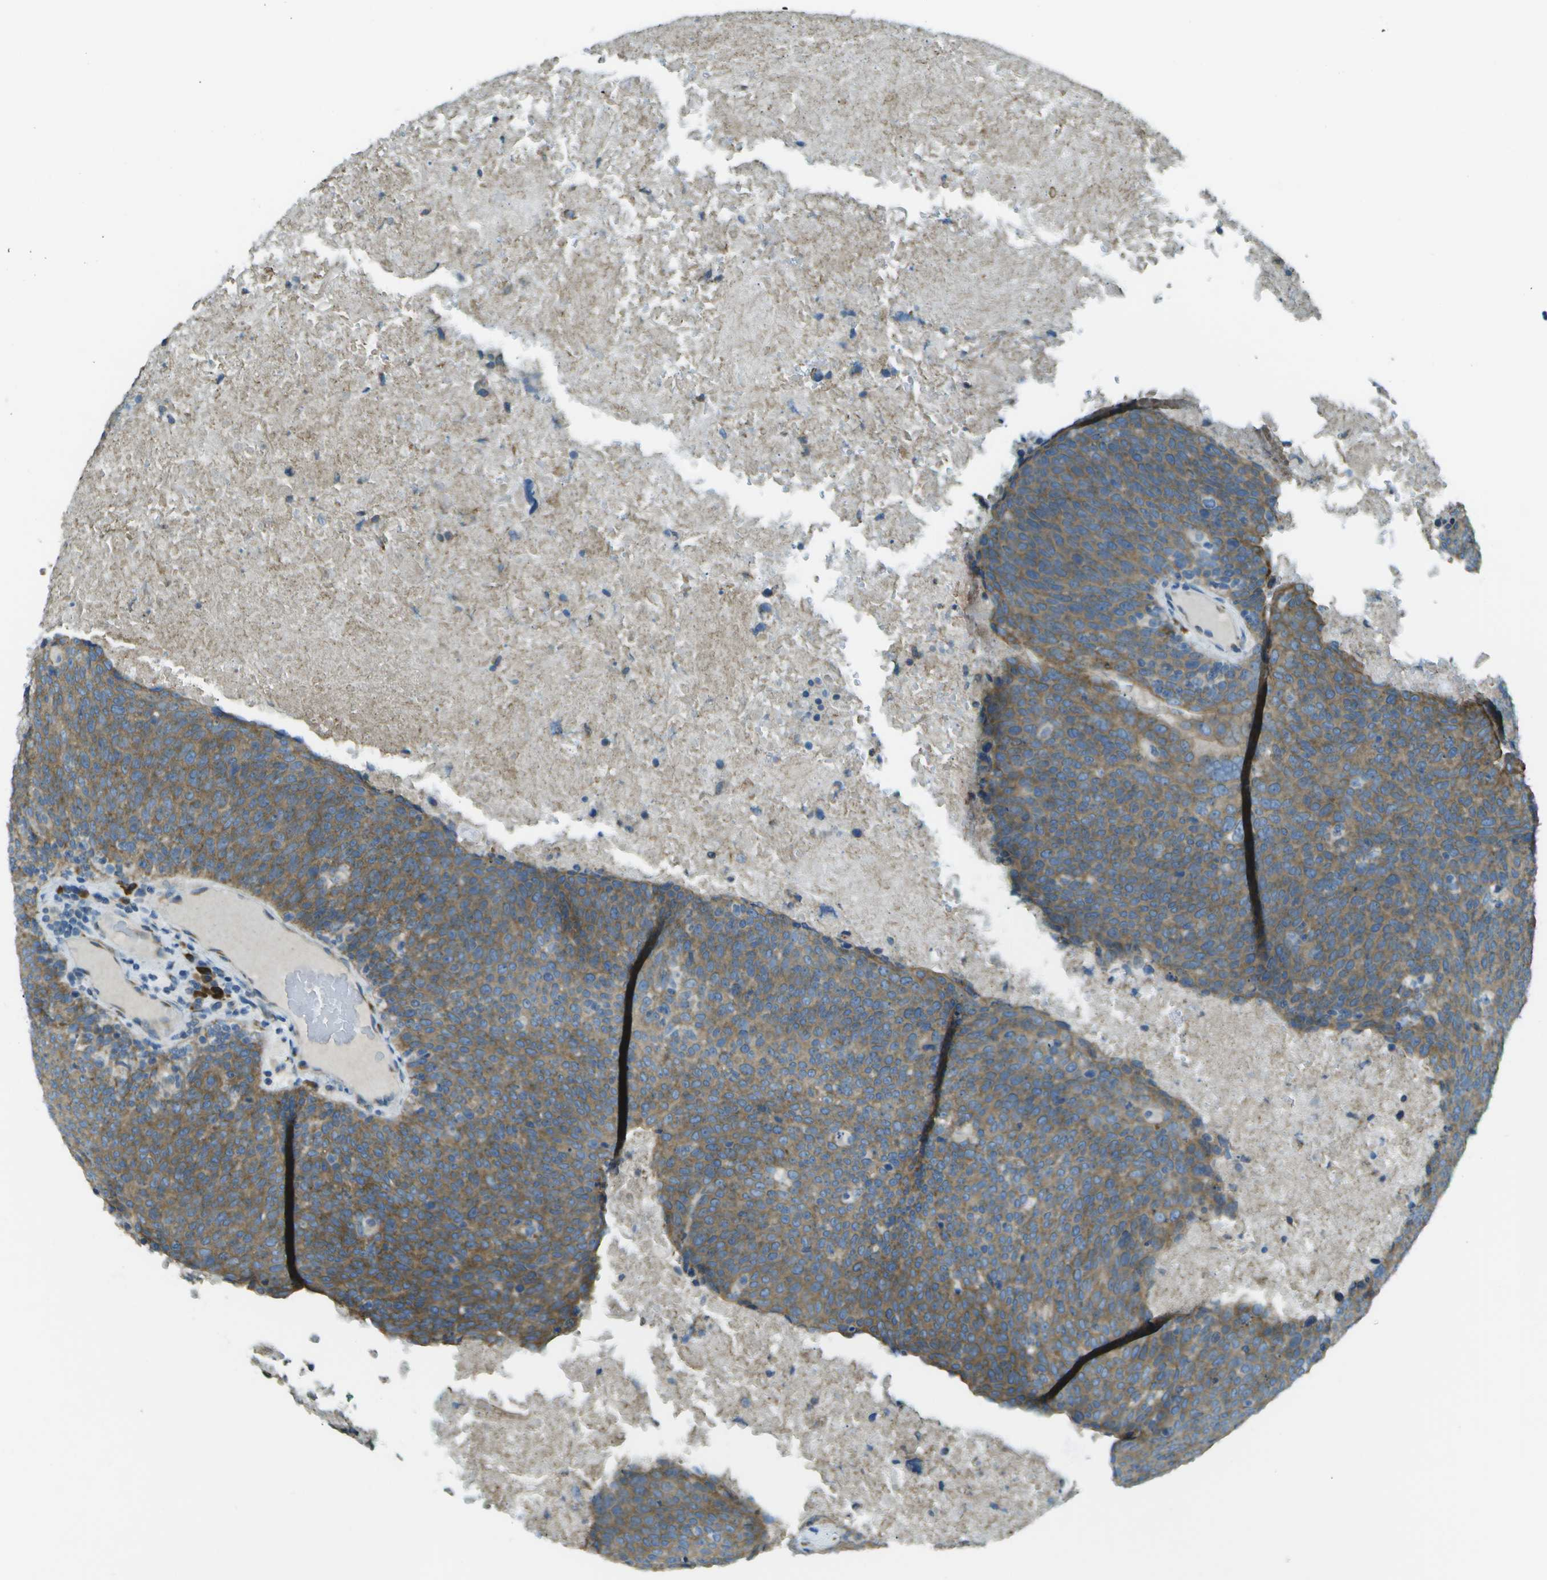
{"staining": {"intensity": "weak", "quantity": ">75%", "location": "cytoplasmic/membranous"}, "tissue": "head and neck cancer", "cell_type": "Tumor cells", "image_type": "cancer", "snomed": [{"axis": "morphology", "description": "Squamous cell carcinoma, NOS"}, {"axis": "morphology", "description": "Squamous cell carcinoma, metastatic, NOS"}, {"axis": "topography", "description": "Lymph node"}, {"axis": "topography", "description": "Head-Neck"}], "caption": "Immunohistochemistry (IHC) micrograph of neoplastic tissue: human head and neck cancer stained using immunohistochemistry displays low levels of weak protein expression localized specifically in the cytoplasmic/membranous of tumor cells, appearing as a cytoplasmic/membranous brown color.", "gene": "KCTD3", "patient": {"sex": "male", "age": 62}}